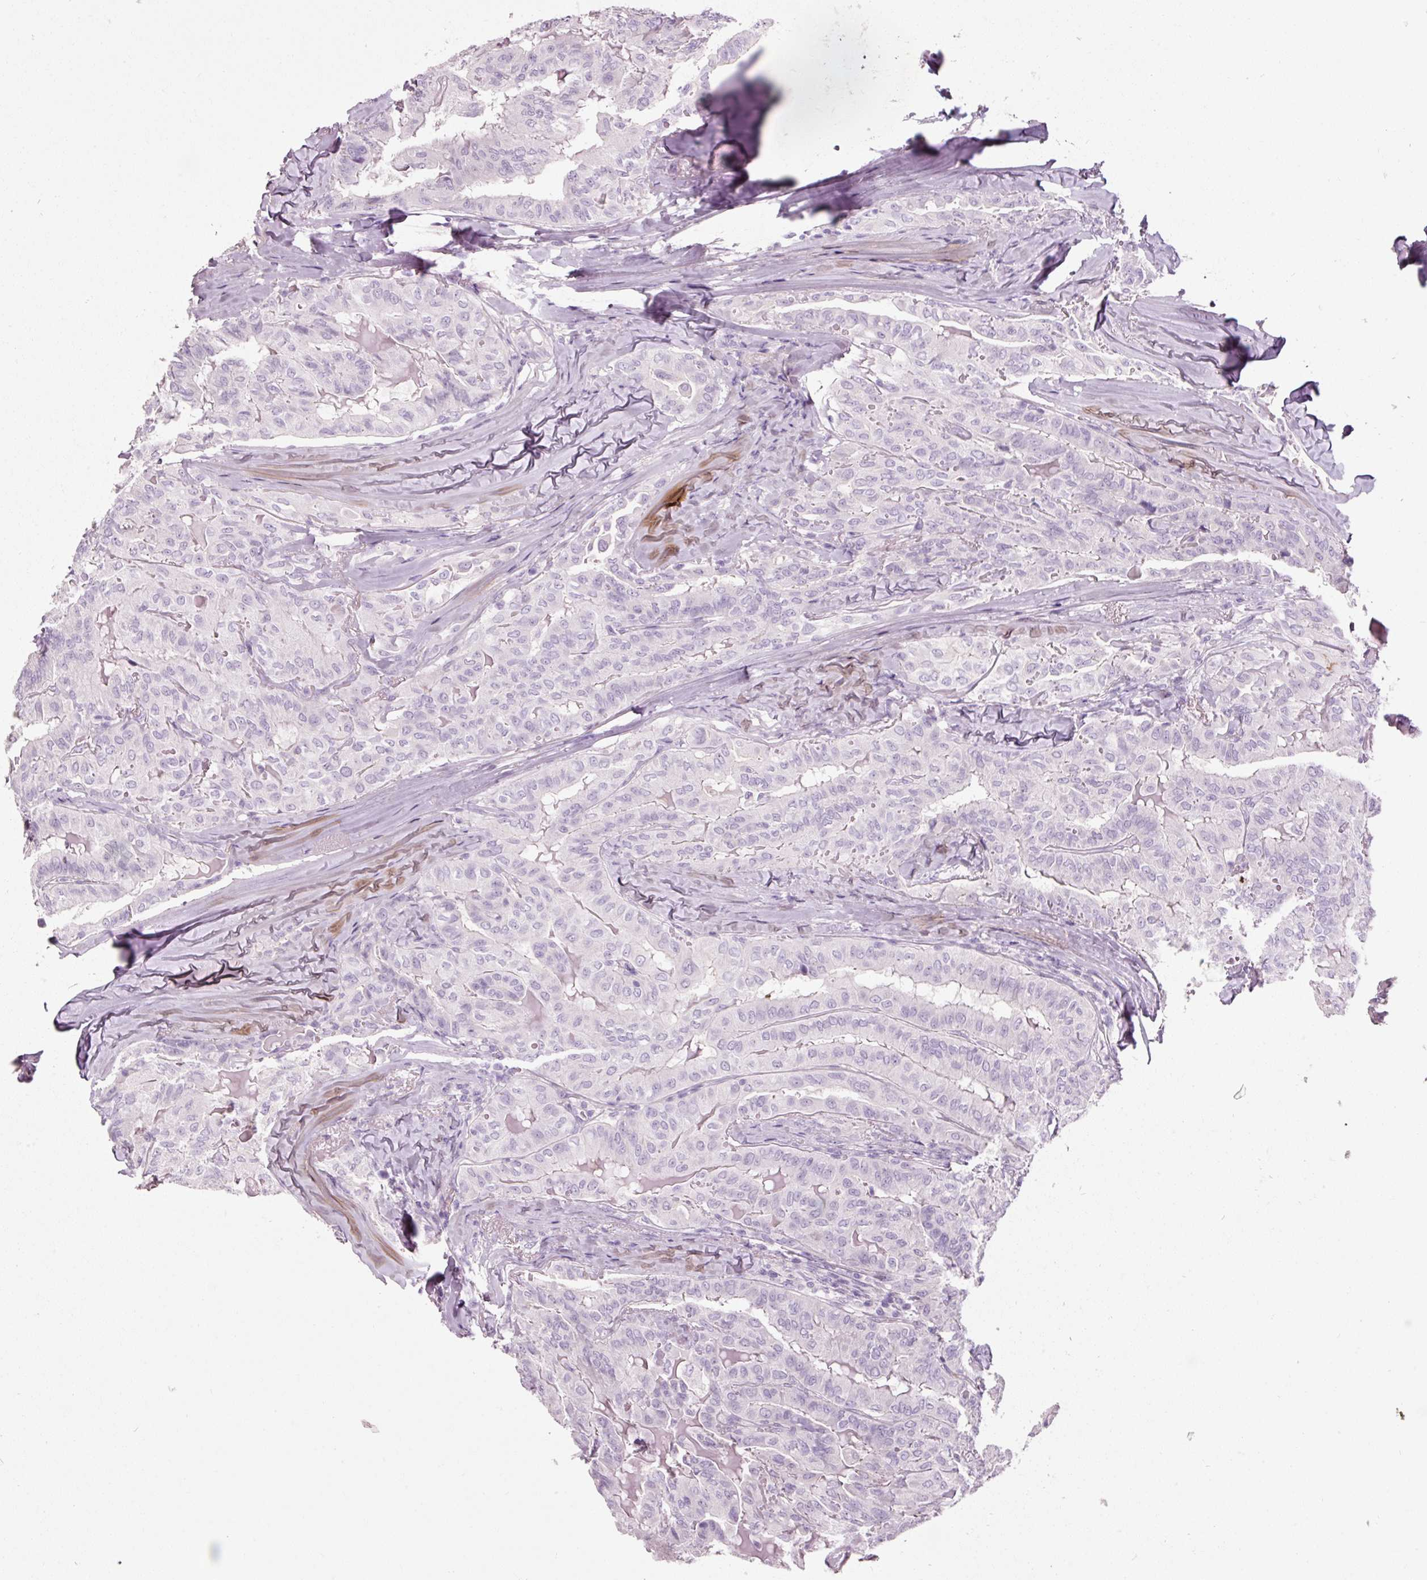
{"staining": {"intensity": "negative", "quantity": "none", "location": "none"}, "tissue": "thyroid cancer", "cell_type": "Tumor cells", "image_type": "cancer", "snomed": [{"axis": "morphology", "description": "Papillary adenocarcinoma, NOS"}, {"axis": "topography", "description": "Thyroid gland"}], "caption": "Tumor cells show no significant expression in thyroid cancer (papillary adenocarcinoma). (DAB (3,3'-diaminobenzidine) immunohistochemistry visualized using brightfield microscopy, high magnification).", "gene": "MUC5AC", "patient": {"sex": "female", "age": 68}}